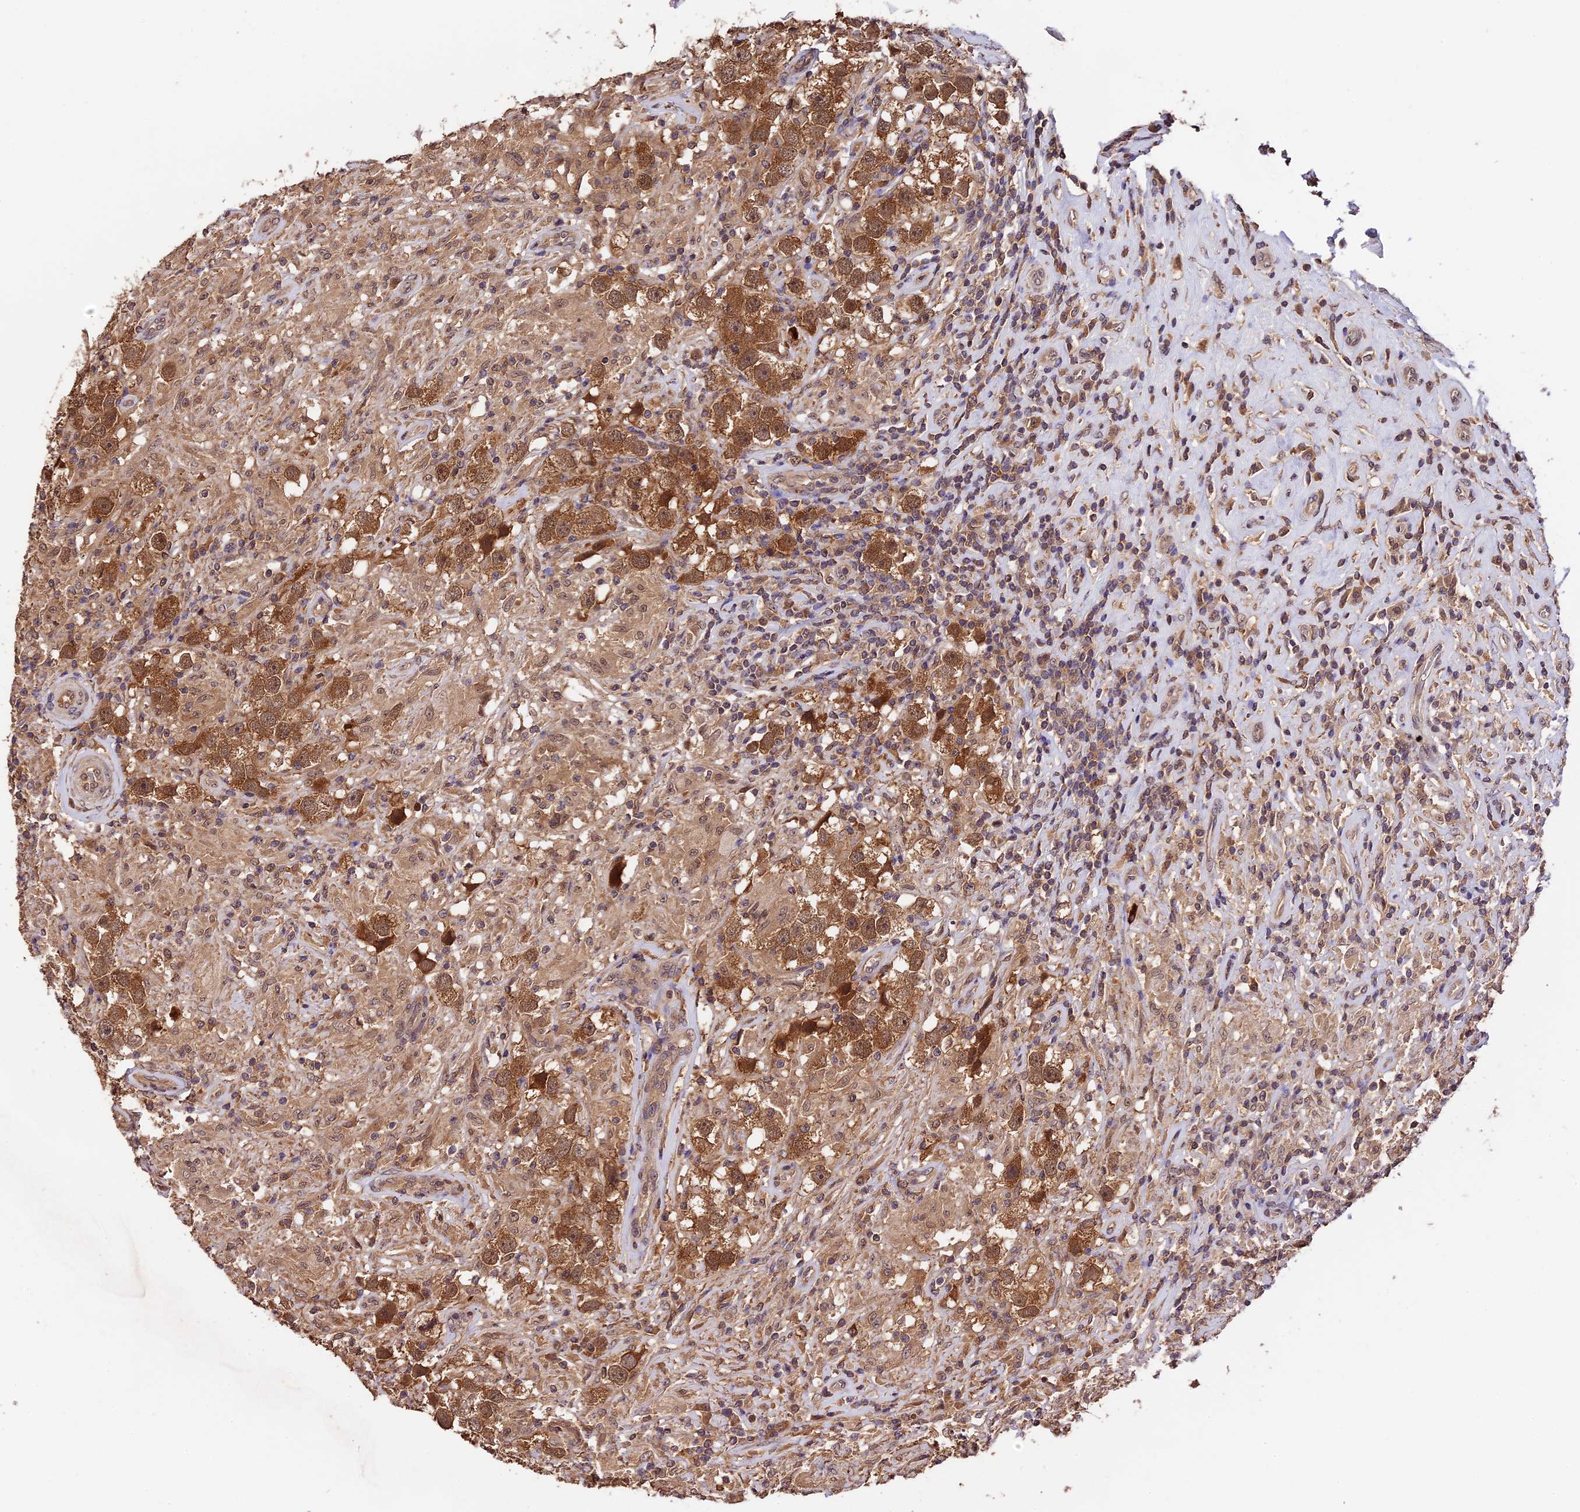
{"staining": {"intensity": "strong", "quantity": ">75%", "location": "cytoplasmic/membranous"}, "tissue": "testis cancer", "cell_type": "Tumor cells", "image_type": "cancer", "snomed": [{"axis": "morphology", "description": "Seminoma, NOS"}, {"axis": "topography", "description": "Testis"}], "caption": "Protein positivity by immunohistochemistry (IHC) demonstrates strong cytoplasmic/membranous staining in approximately >75% of tumor cells in testis cancer (seminoma).", "gene": "TRMT1", "patient": {"sex": "male", "age": 49}}